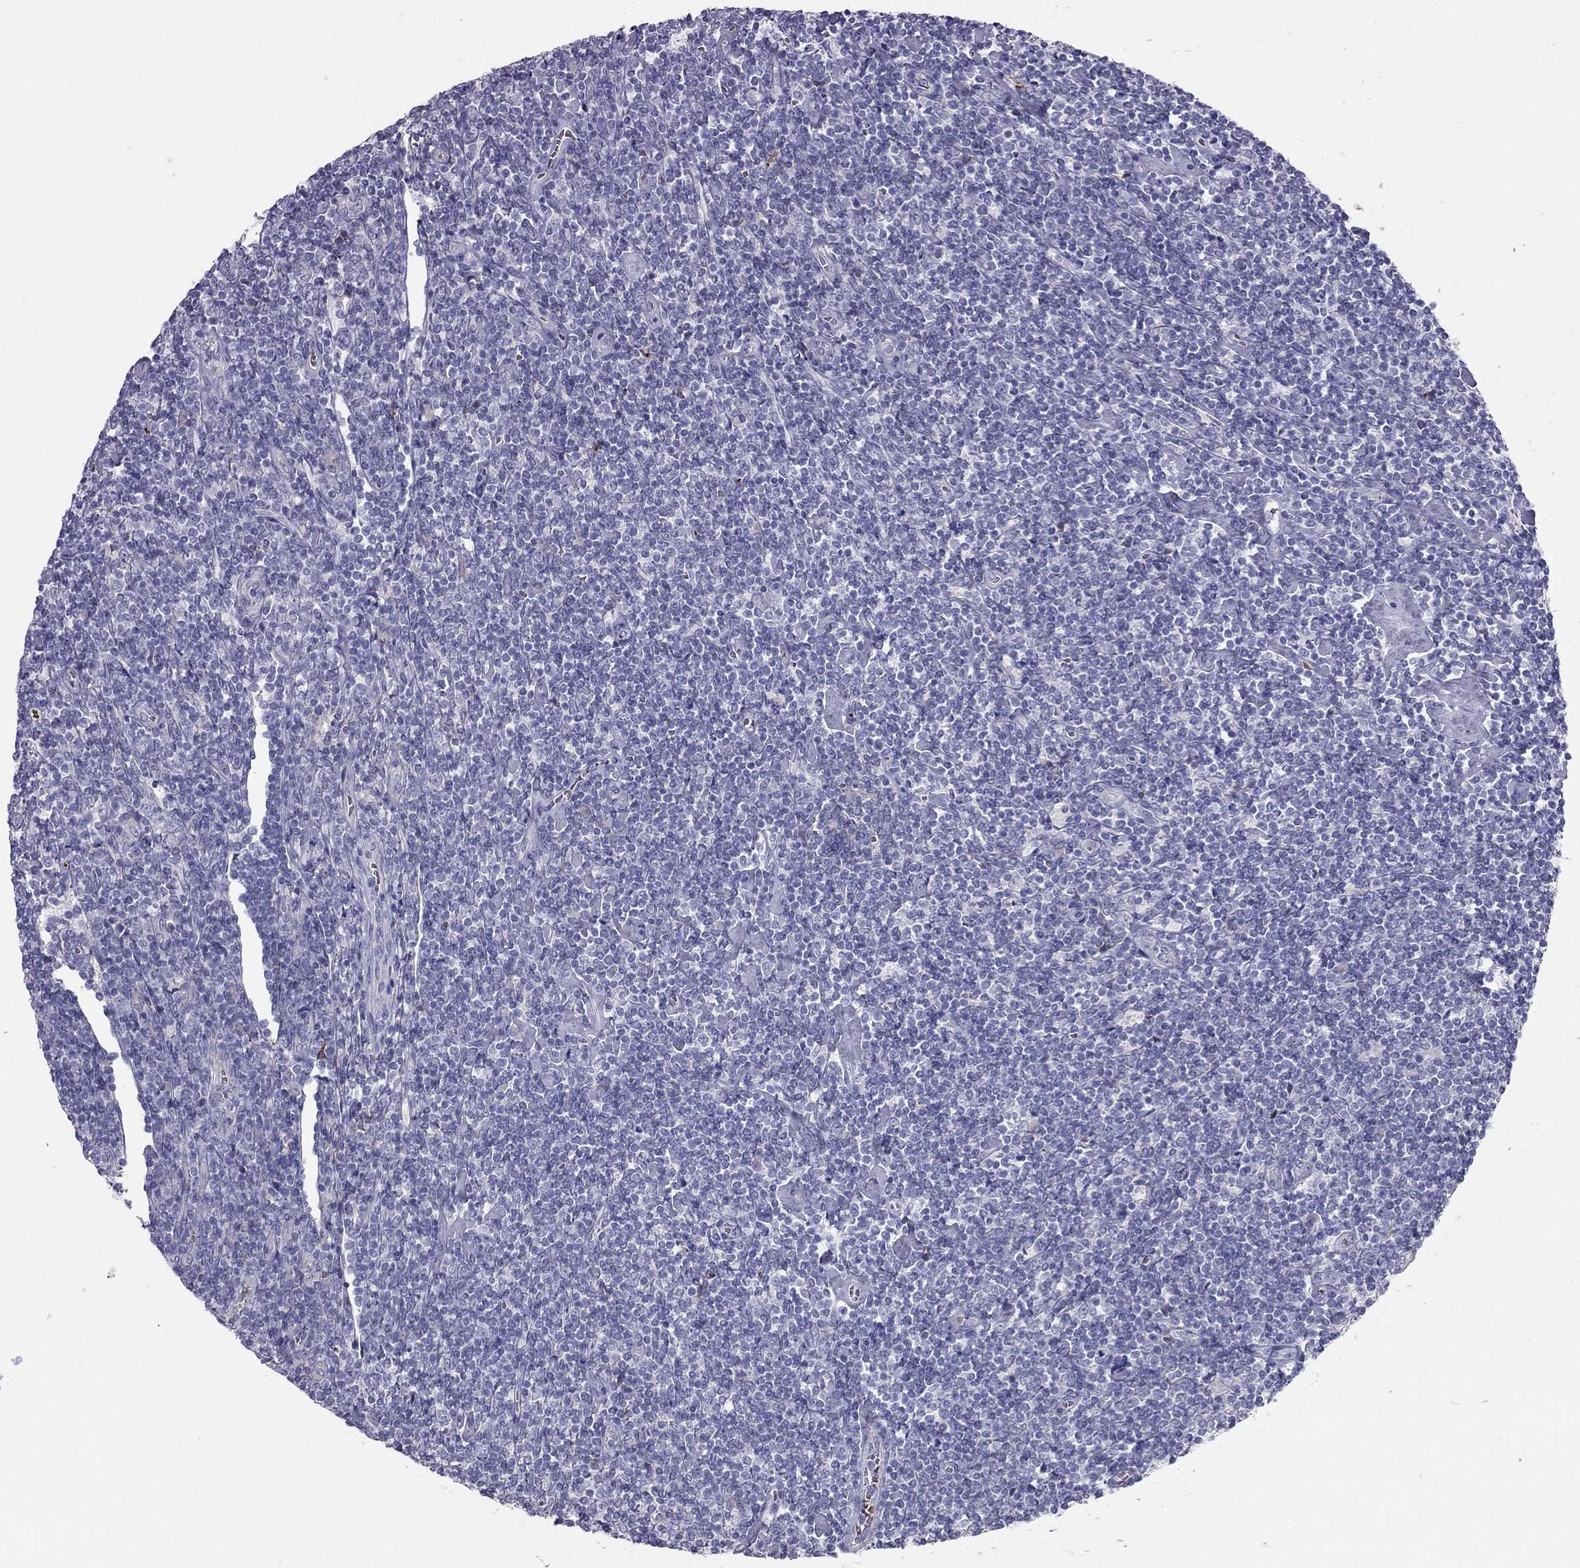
{"staining": {"intensity": "negative", "quantity": "none", "location": "none"}, "tissue": "lymphoma", "cell_type": "Tumor cells", "image_type": "cancer", "snomed": [{"axis": "morphology", "description": "Hodgkin's disease, NOS"}, {"axis": "topography", "description": "Lymph node"}], "caption": "Immunohistochemical staining of human lymphoma exhibits no significant positivity in tumor cells.", "gene": "RHD", "patient": {"sex": "male", "age": 40}}